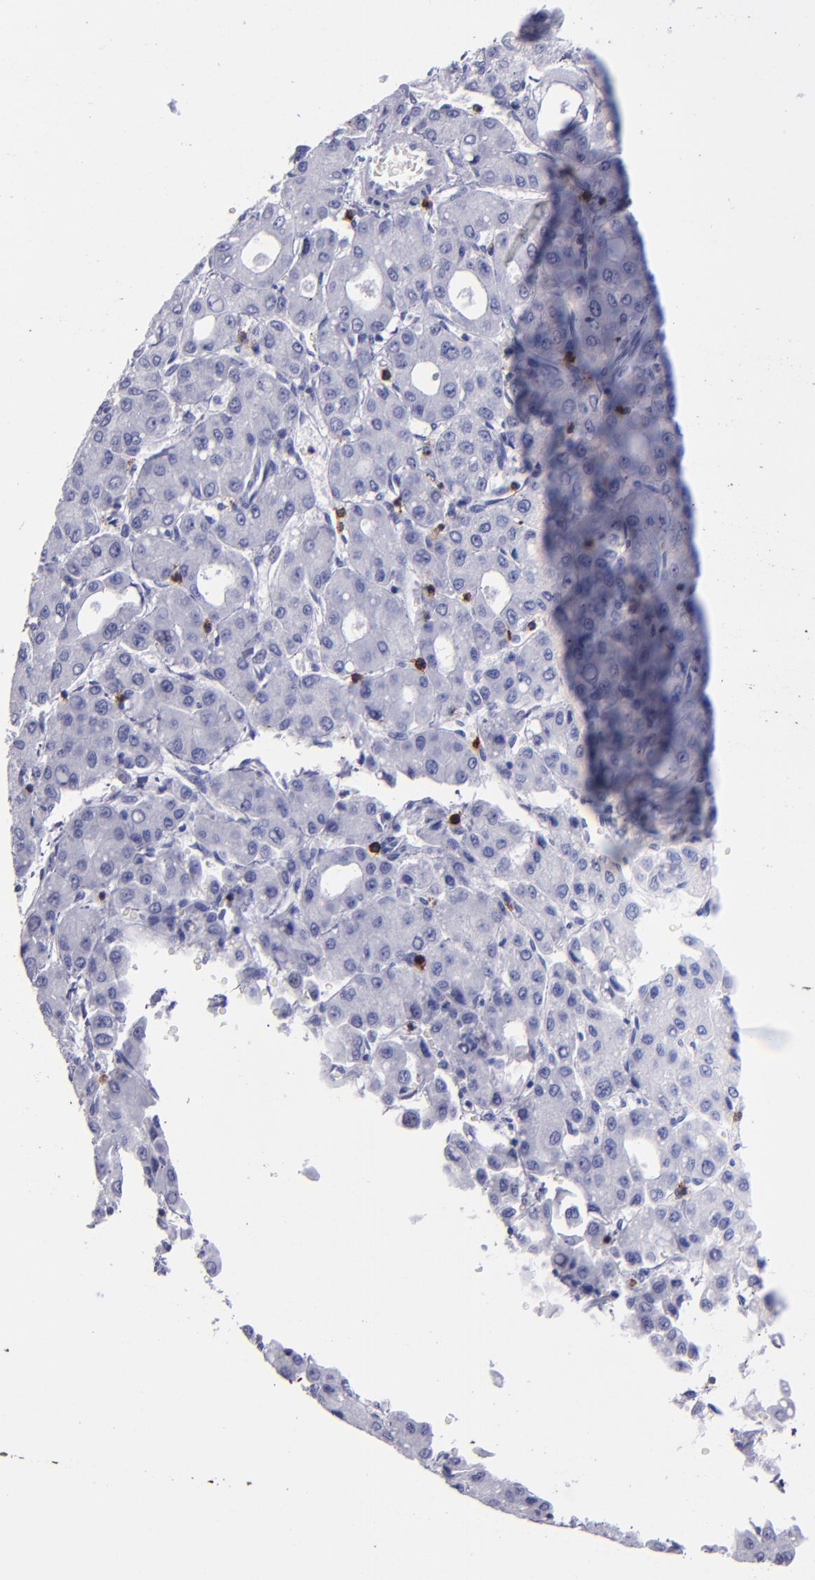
{"staining": {"intensity": "negative", "quantity": "none", "location": "none"}, "tissue": "liver cancer", "cell_type": "Tumor cells", "image_type": "cancer", "snomed": [{"axis": "morphology", "description": "Carcinoma, Hepatocellular, NOS"}, {"axis": "topography", "description": "Liver"}], "caption": "Tumor cells are negative for brown protein staining in liver cancer. (DAB (3,3'-diaminobenzidine) IHC, high magnification).", "gene": "CD6", "patient": {"sex": "male", "age": 69}}